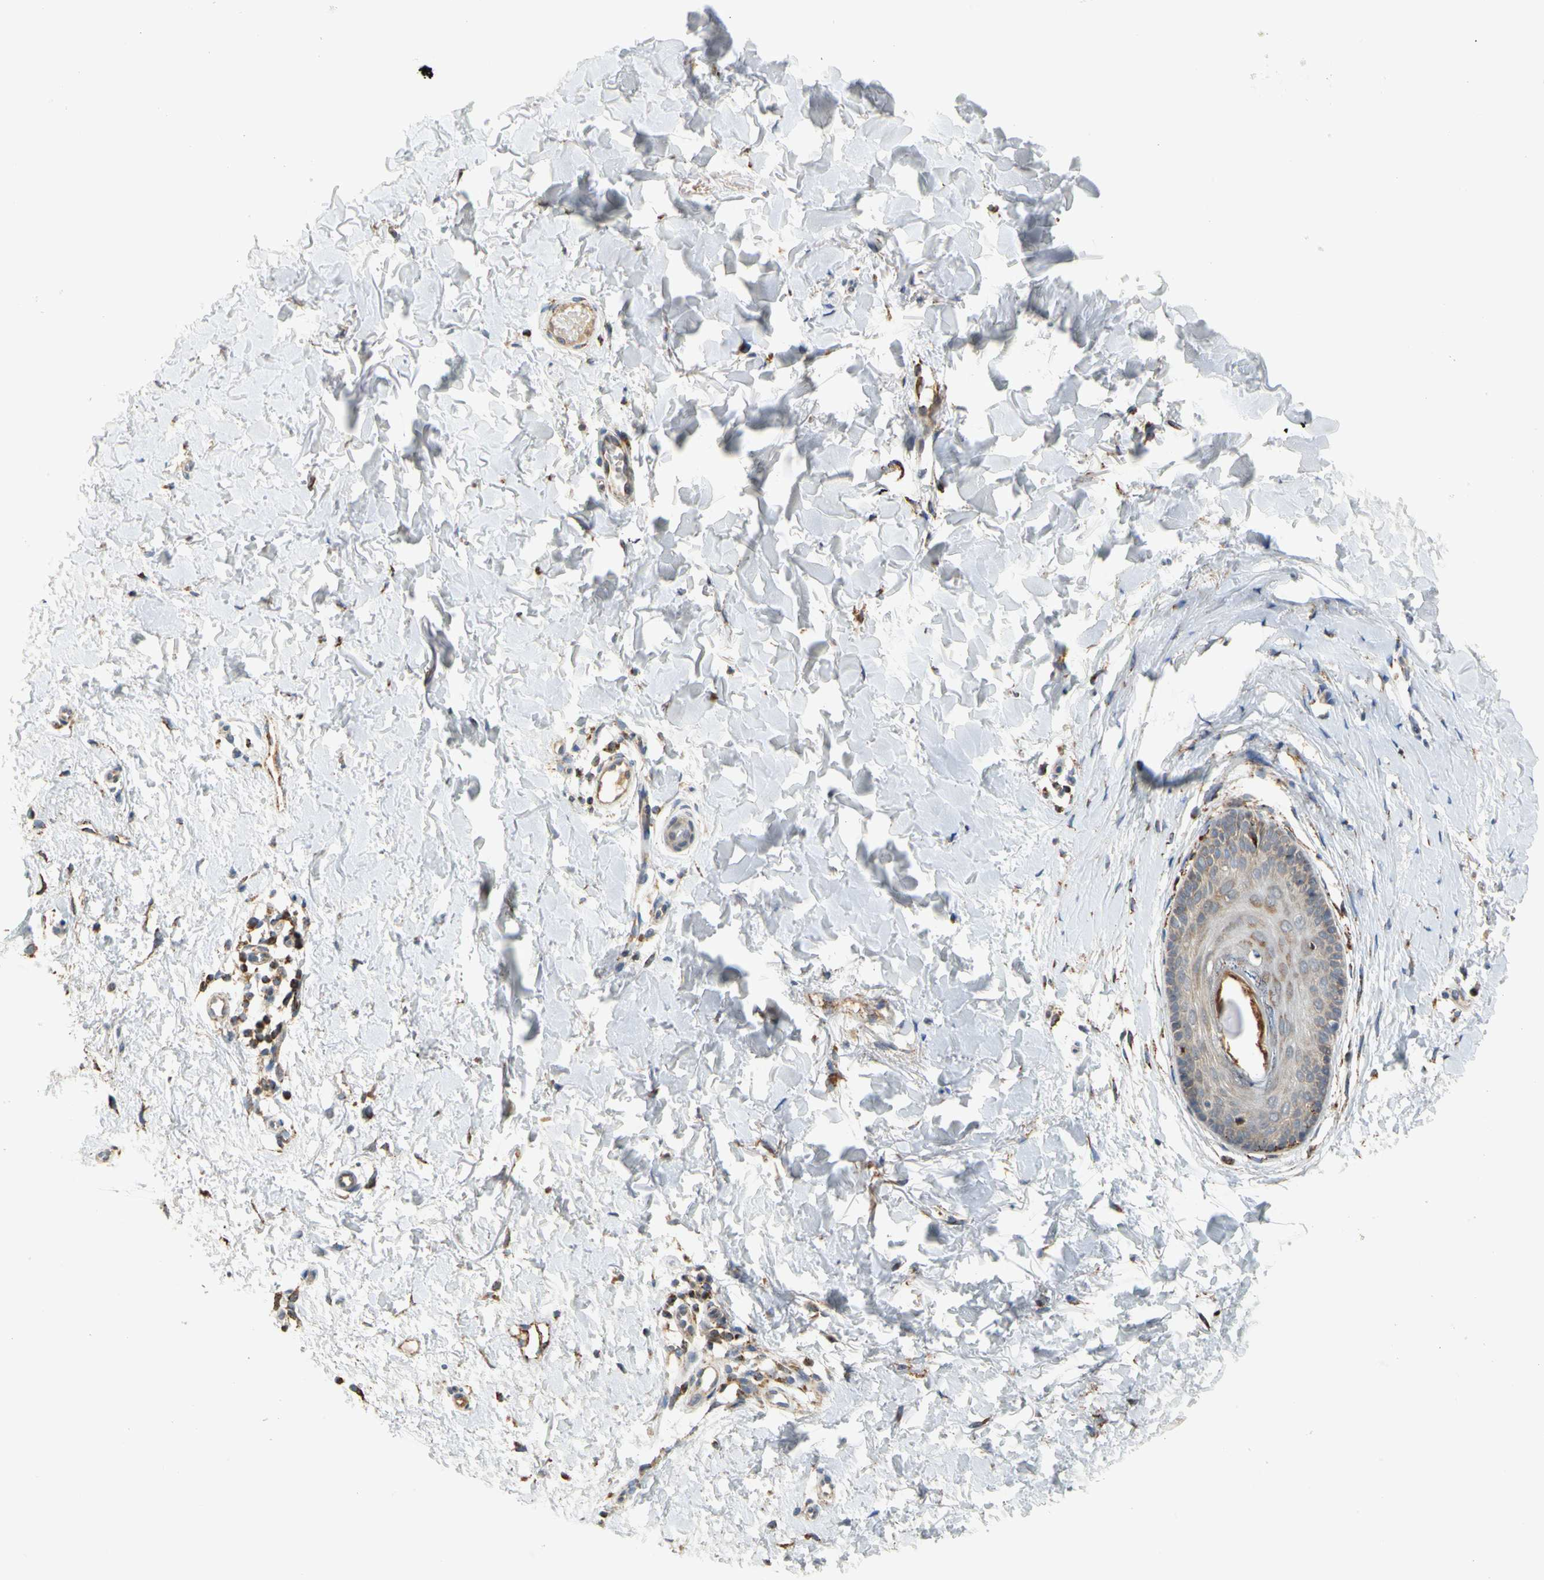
{"staining": {"intensity": "moderate", "quantity": ">75%", "location": "cytoplasmic/membranous"}, "tissue": "skin", "cell_type": "Fibroblasts", "image_type": "normal", "snomed": [{"axis": "morphology", "description": "Normal tissue, NOS"}, {"axis": "topography", "description": "Skin"}], "caption": "Protein analysis of unremarkable skin displays moderate cytoplasmic/membranous positivity in approximately >75% of fibroblasts. (DAB (3,3'-diaminobenzidine) IHC, brown staining for protein, blue staining for nuclei).", "gene": "SFXN3", "patient": {"sex": "female", "age": 56}}